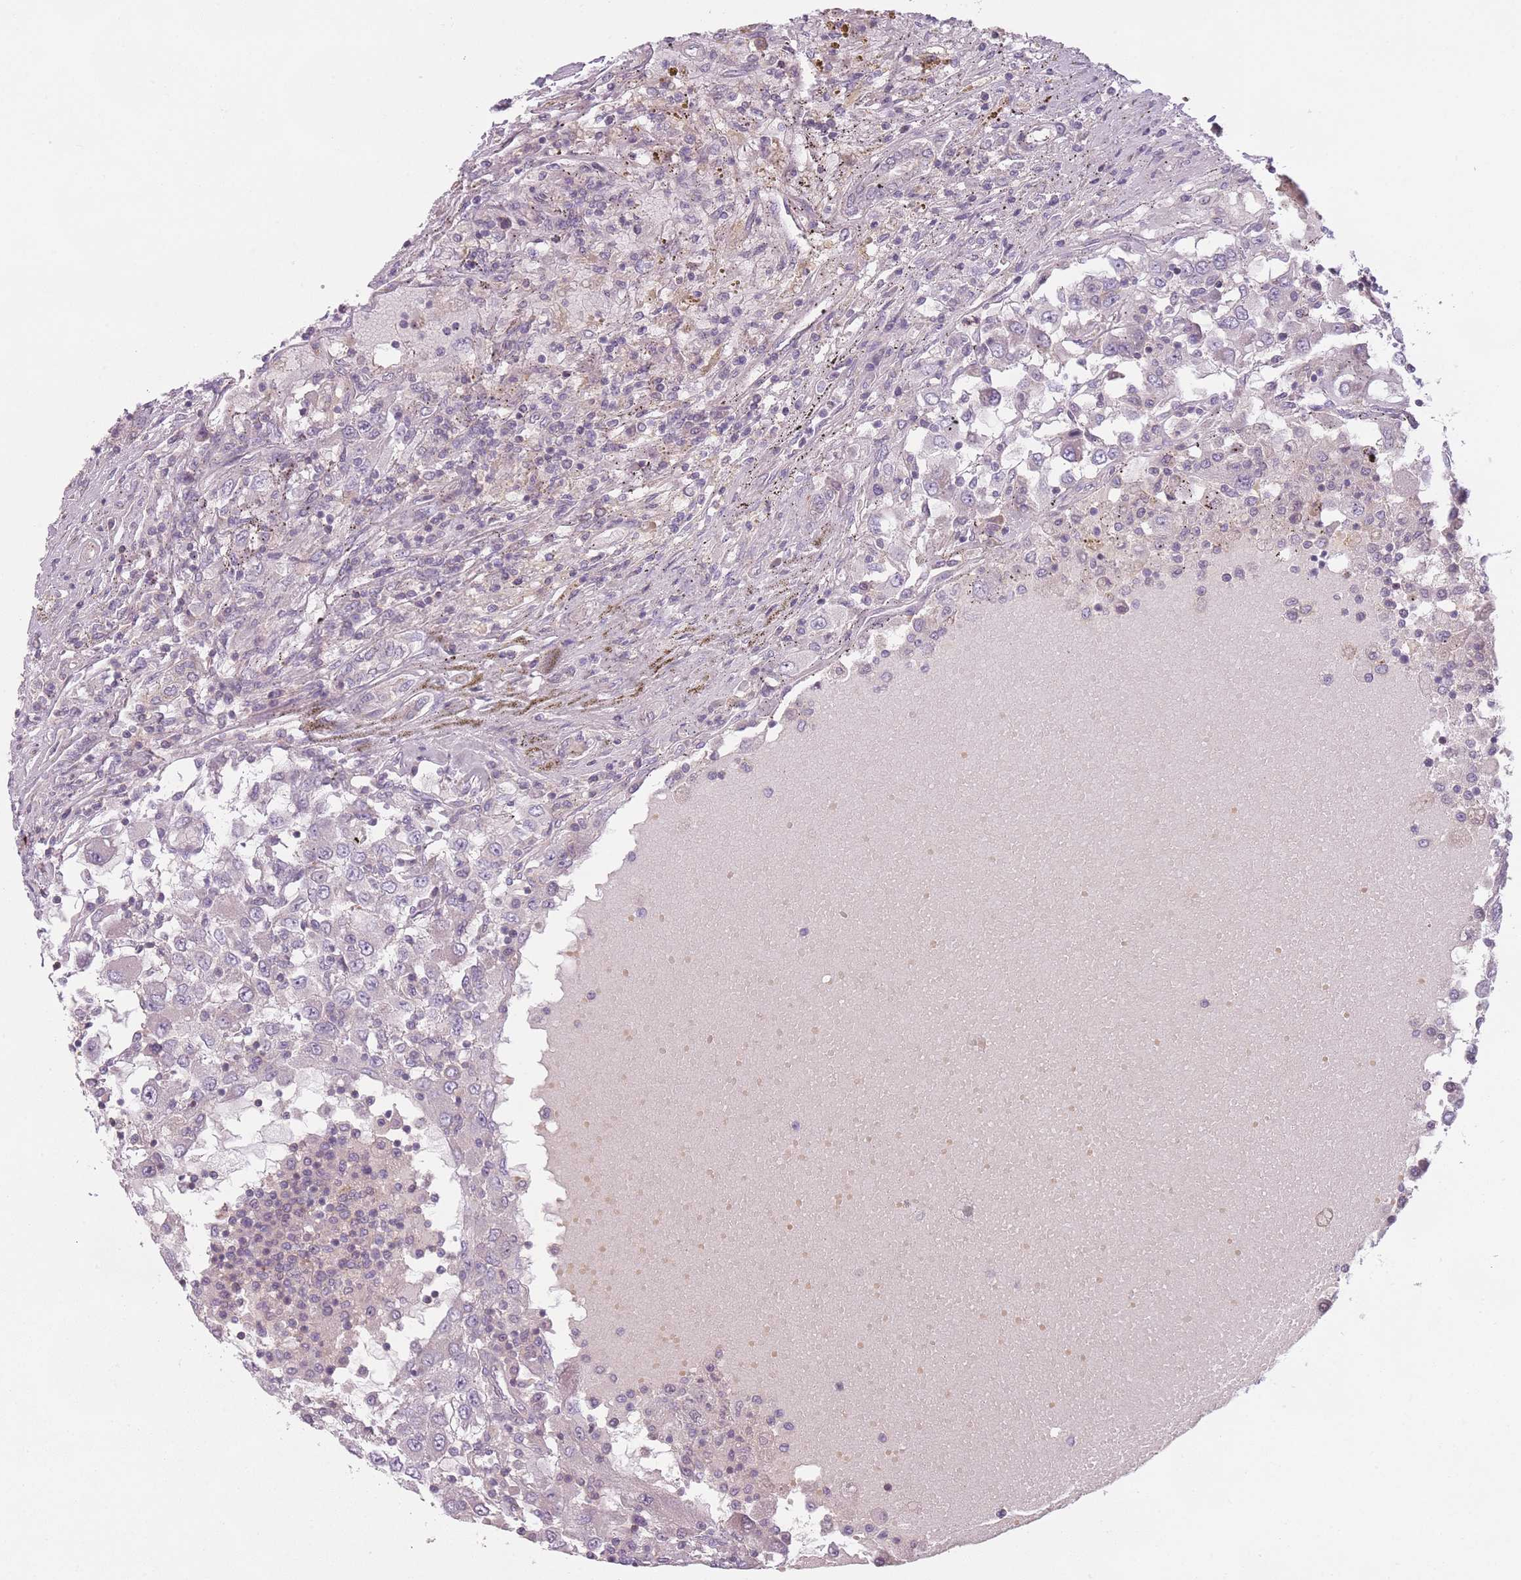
{"staining": {"intensity": "negative", "quantity": "none", "location": "none"}, "tissue": "renal cancer", "cell_type": "Tumor cells", "image_type": "cancer", "snomed": [{"axis": "morphology", "description": "Adenocarcinoma, NOS"}, {"axis": "topography", "description": "Kidney"}], "caption": "Immunohistochemistry photomicrograph of renal adenocarcinoma stained for a protein (brown), which shows no positivity in tumor cells. The staining was performed using DAB to visualize the protein expression in brown, while the nuclei were stained in blue with hematoxylin (Magnification: 20x).", "gene": "NT5DC2", "patient": {"sex": "female", "age": 67}}